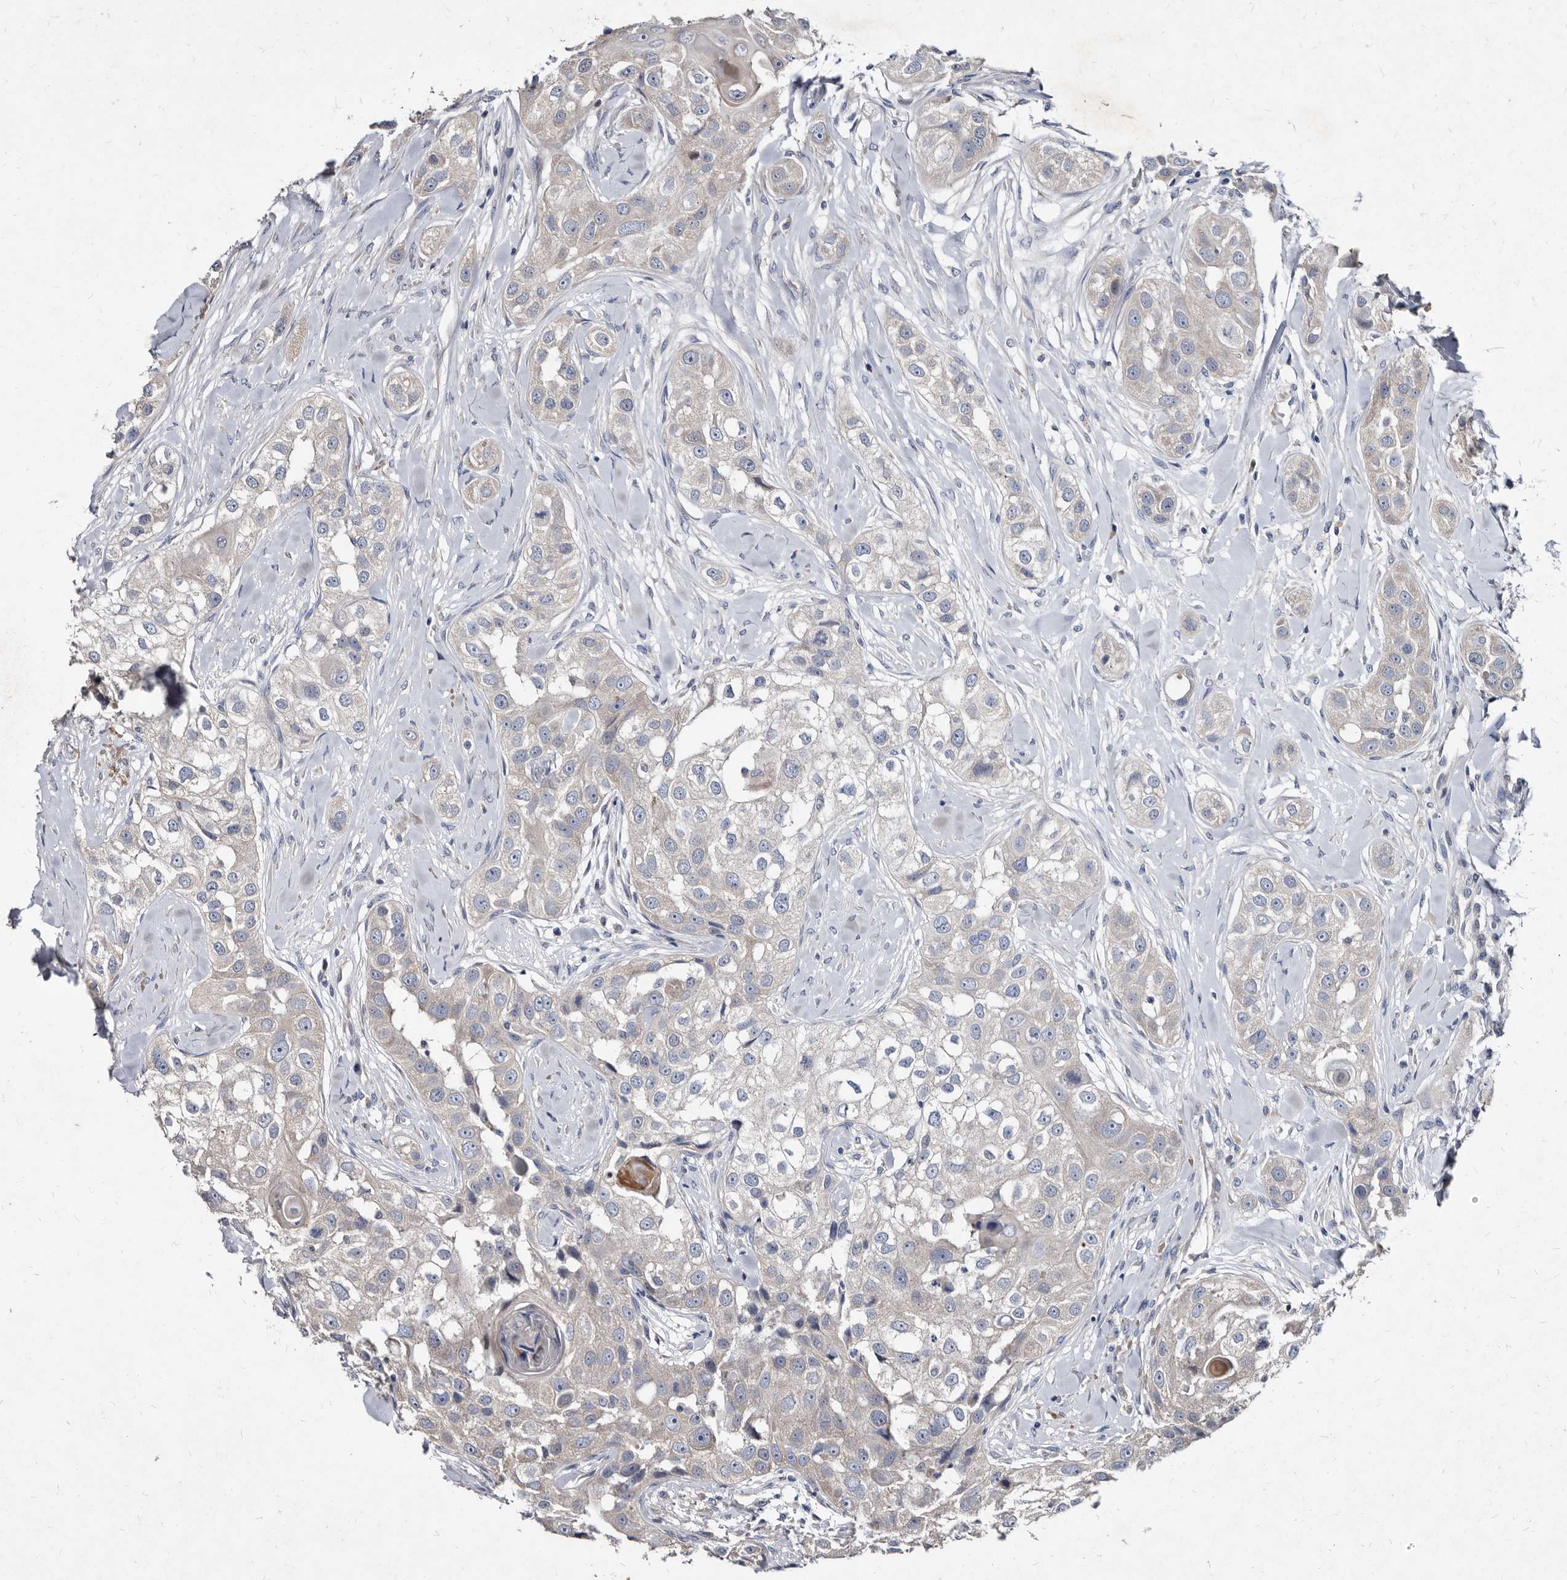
{"staining": {"intensity": "negative", "quantity": "none", "location": "none"}, "tissue": "head and neck cancer", "cell_type": "Tumor cells", "image_type": "cancer", "snomed": [{"axis": "morphology", "description": "Normal tissue, NOS"}, {"axis": "morphology", "description": "Squamous cell carcinoma, NOS"}, {"axis": "topography", "description": "Skeletal muscle"}, {"axis": "topography", "description": "Head-Neck"}], "caption": "Immunohistochemistry of head and neck cancer demonstrates no expression in tumor cells.", "gene": "YPEL3", "patient": {"sex": "male", "age": 51}}